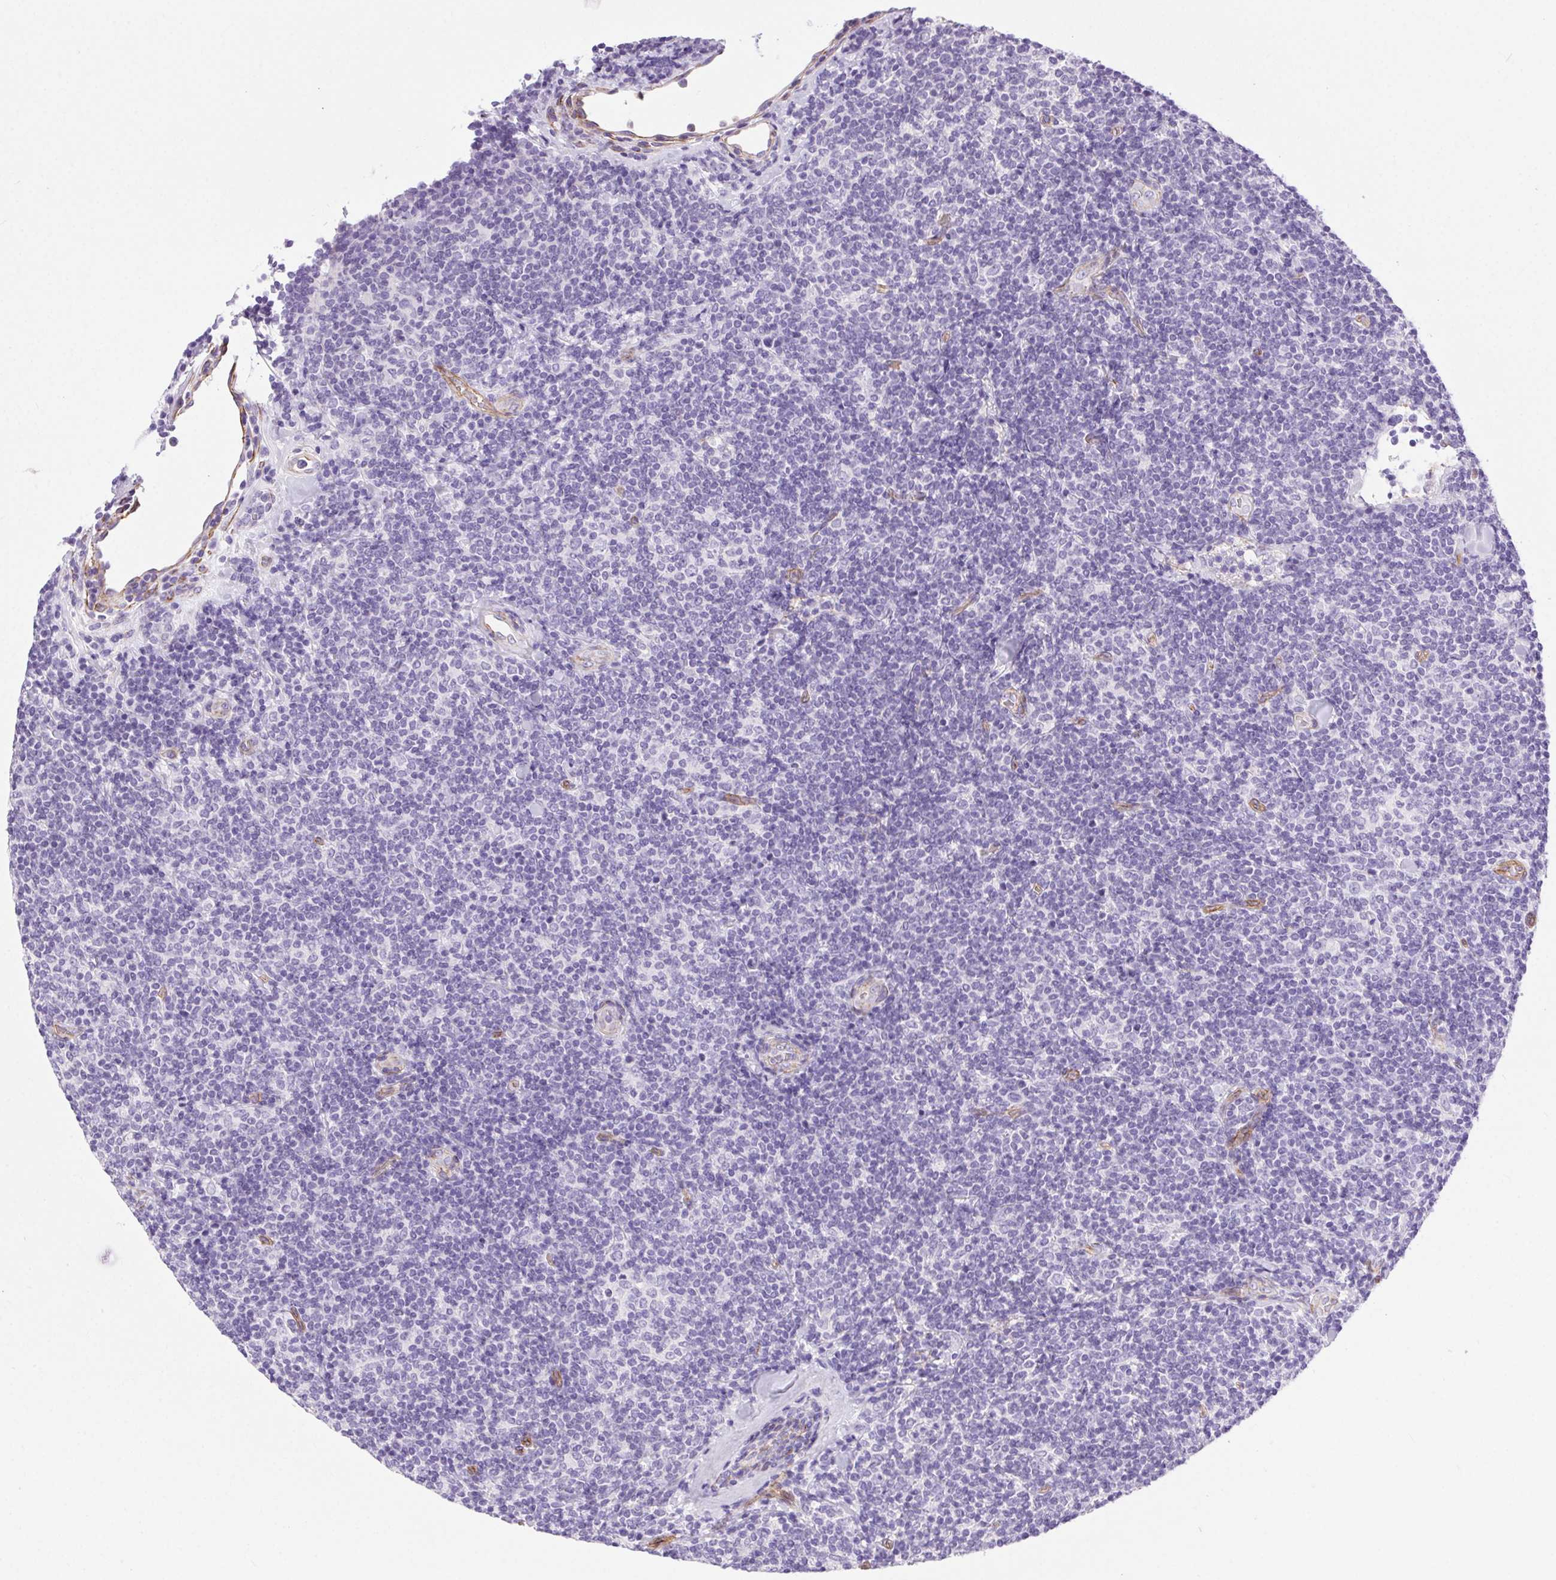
{"staining": {"intensity": "negative", "quantity": "none", "location": "none"}, "tissue": "lymphoma", "cell_type": "Tumor cells", "image_type": "cancer", "snomed": [{"axis": "morphology", "description": "Malignant lymphoma, non-Hodgkin's type, Low grade"}, {"axis": "topography", "description": "Lymph node"}], "caption": "This is an IHC image of human lymphoma. There is no positivity in tumor cells.", "gene": "SHCBP1L", "patient": {"sex": "female", "age": 56}}